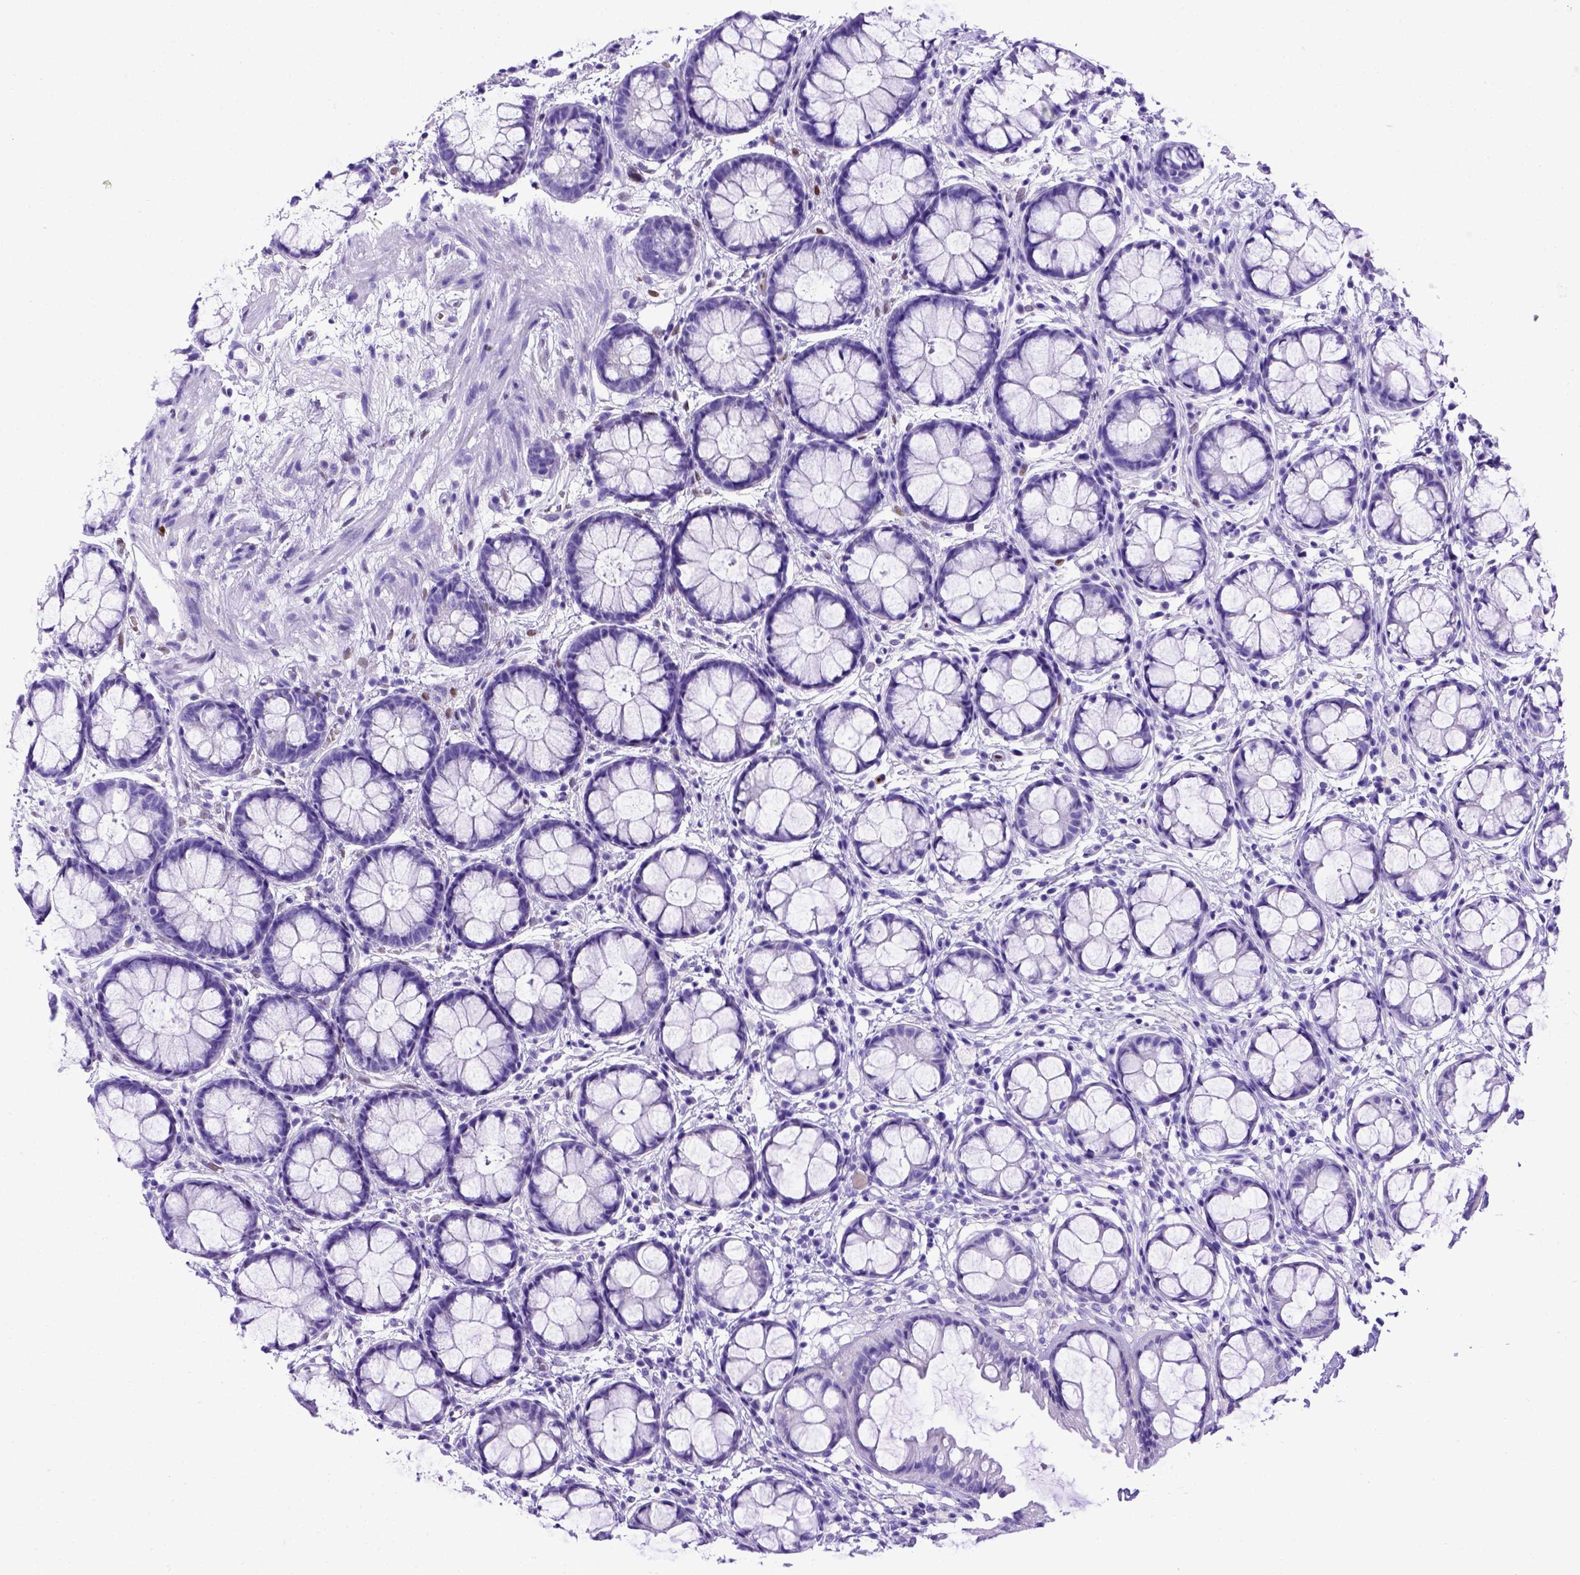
{"staining": {"intensity": "negative", "quantity": "none", "location": "none"}, "tissue": "rectum", "cell_type": "Glandular cells", "image_type": "normal", "snomed": [{"axis": "morphology", "description": "Normal tissue, NOS"}, {"axis": "topography", "description": "Rectum"}], "caption": "Immunohistochemistry (IHC) of benign human rectum reveals no positivity in glandular cells.", "gene": "MEOX2", "patient": {"sex": "female", "age": 62}}